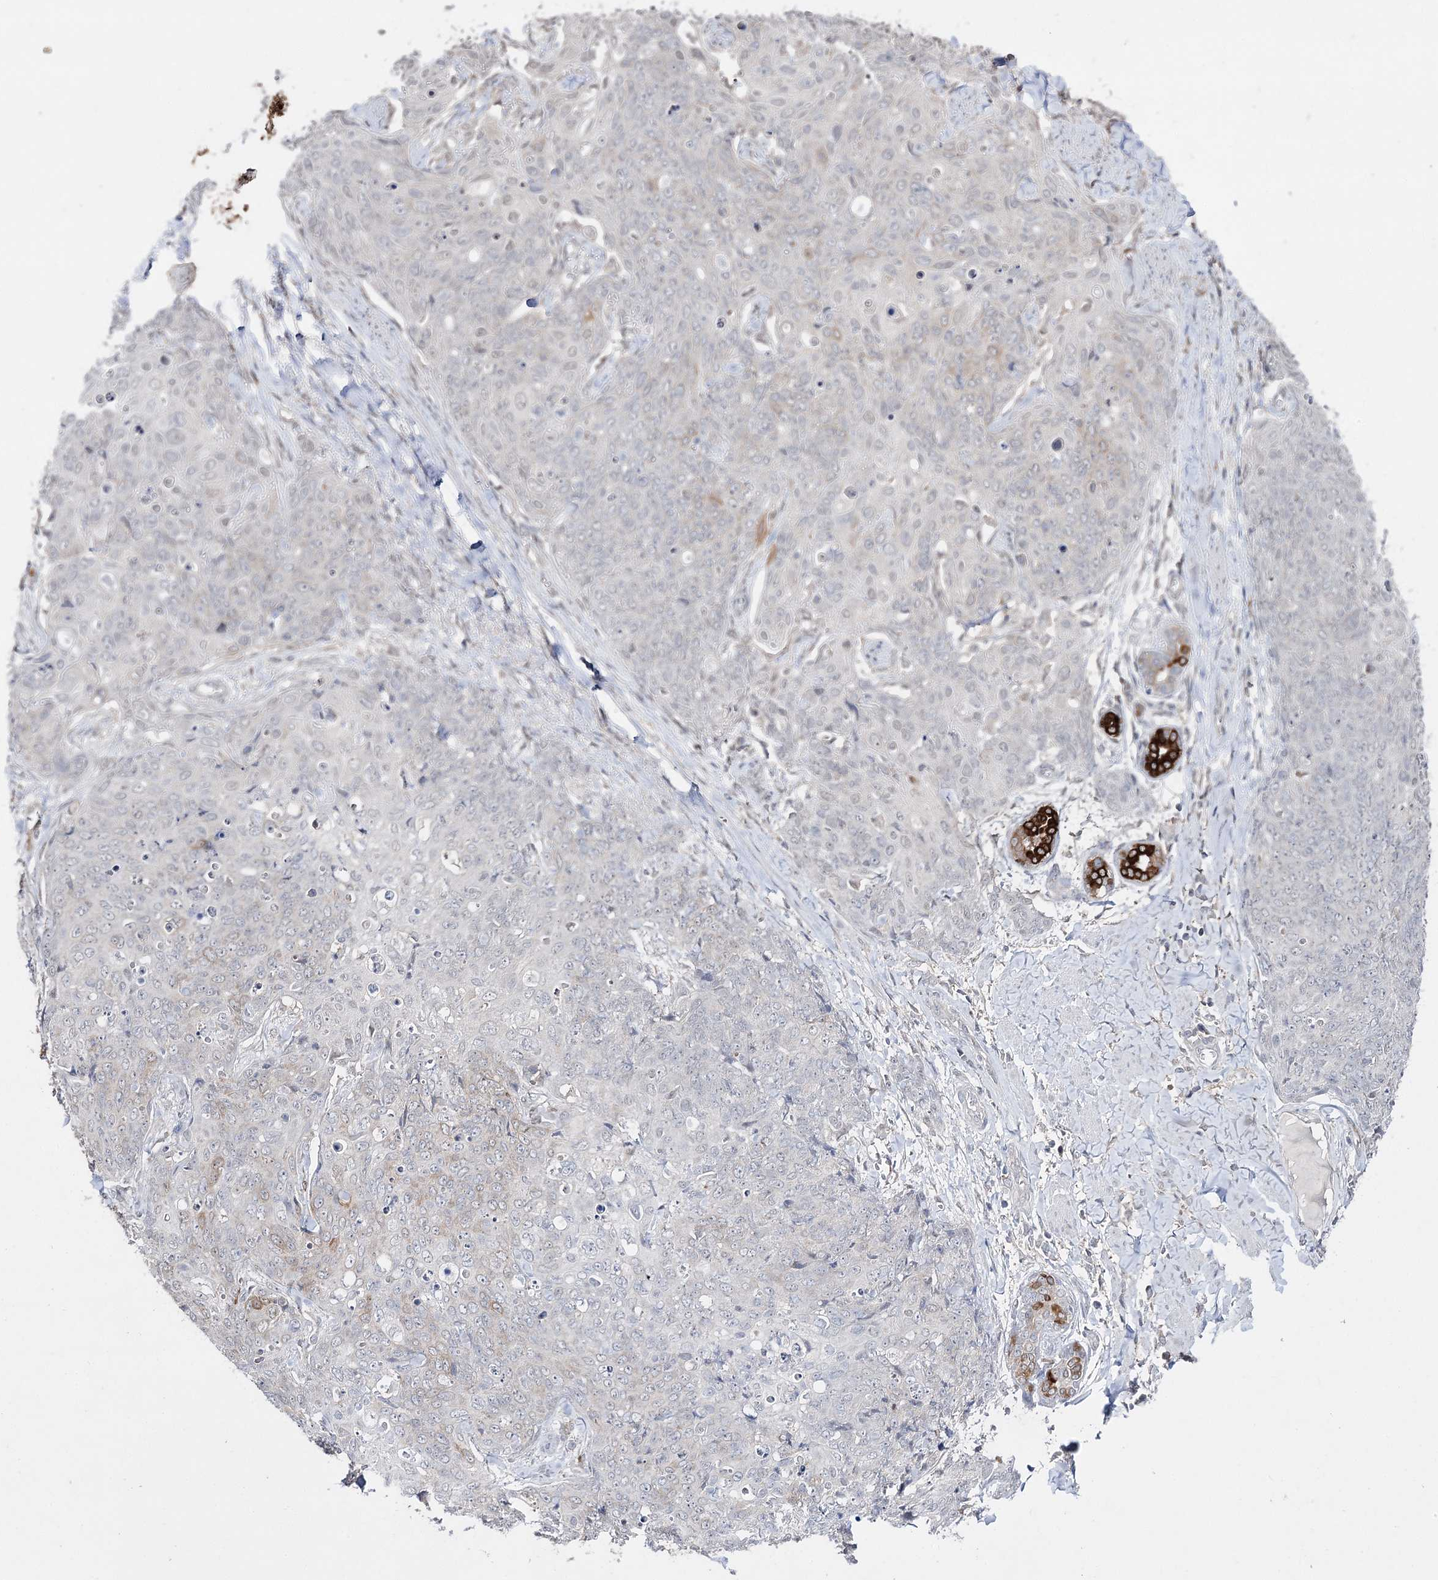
{"staining": {"intensity": "negative", "quantity": "none", "location": "none"}, "tissue": "skin cancer", "cell_type": "Tumor cells", "image_type": "cancer", "snomed": [{"axis": "morphology", "description": "Squamous cell carcinoma, NOS"}, {"axis": "topography", "description": "Skin"}, {"axis": "topography", "description": "Vulva"}], "caption": "A high-resolution micrograph shows IHC staining of skin cancer, which shows no significant positivity in tumor cells.", "gene": "HSD11B2", "patient": {"sex": "female", "age": 85}}